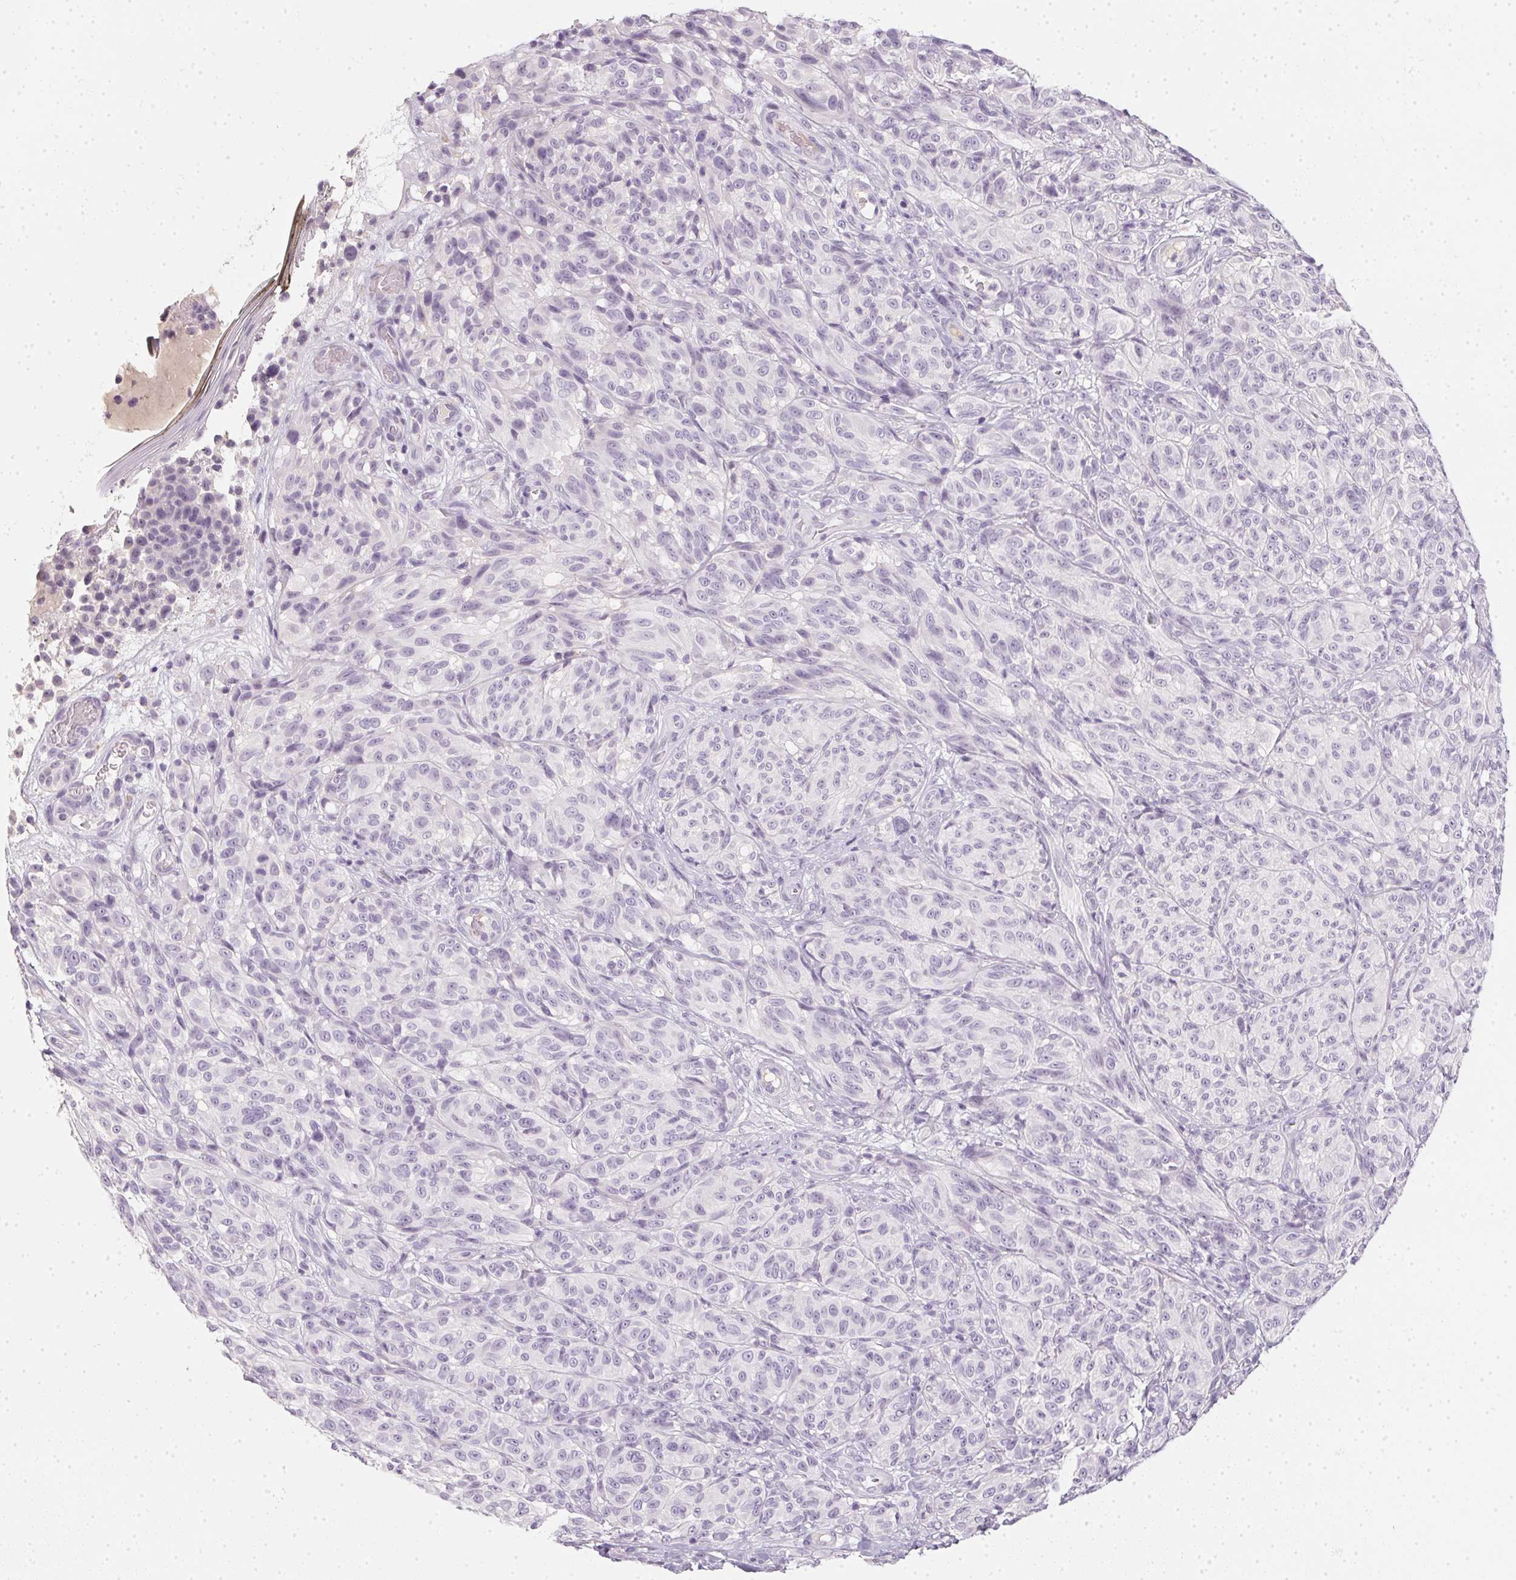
{"staining": {"intensity": "negative", "quantity": "none", "location": "none"}, "tissue": "melanoma", "cell_type": "Tumor cells", "image_type": "cancer", "snomed": [{"axis": "morphology", "description": "Malignant melanoma, NOS"}, {"axis": "topography", "description": "Skin"}], "caption": "An image of melanoma stained for a protein reveals no brown staining in tumor cells.", "gene": "TMEM72", "patient": {"sex": "female", "age": 85}}